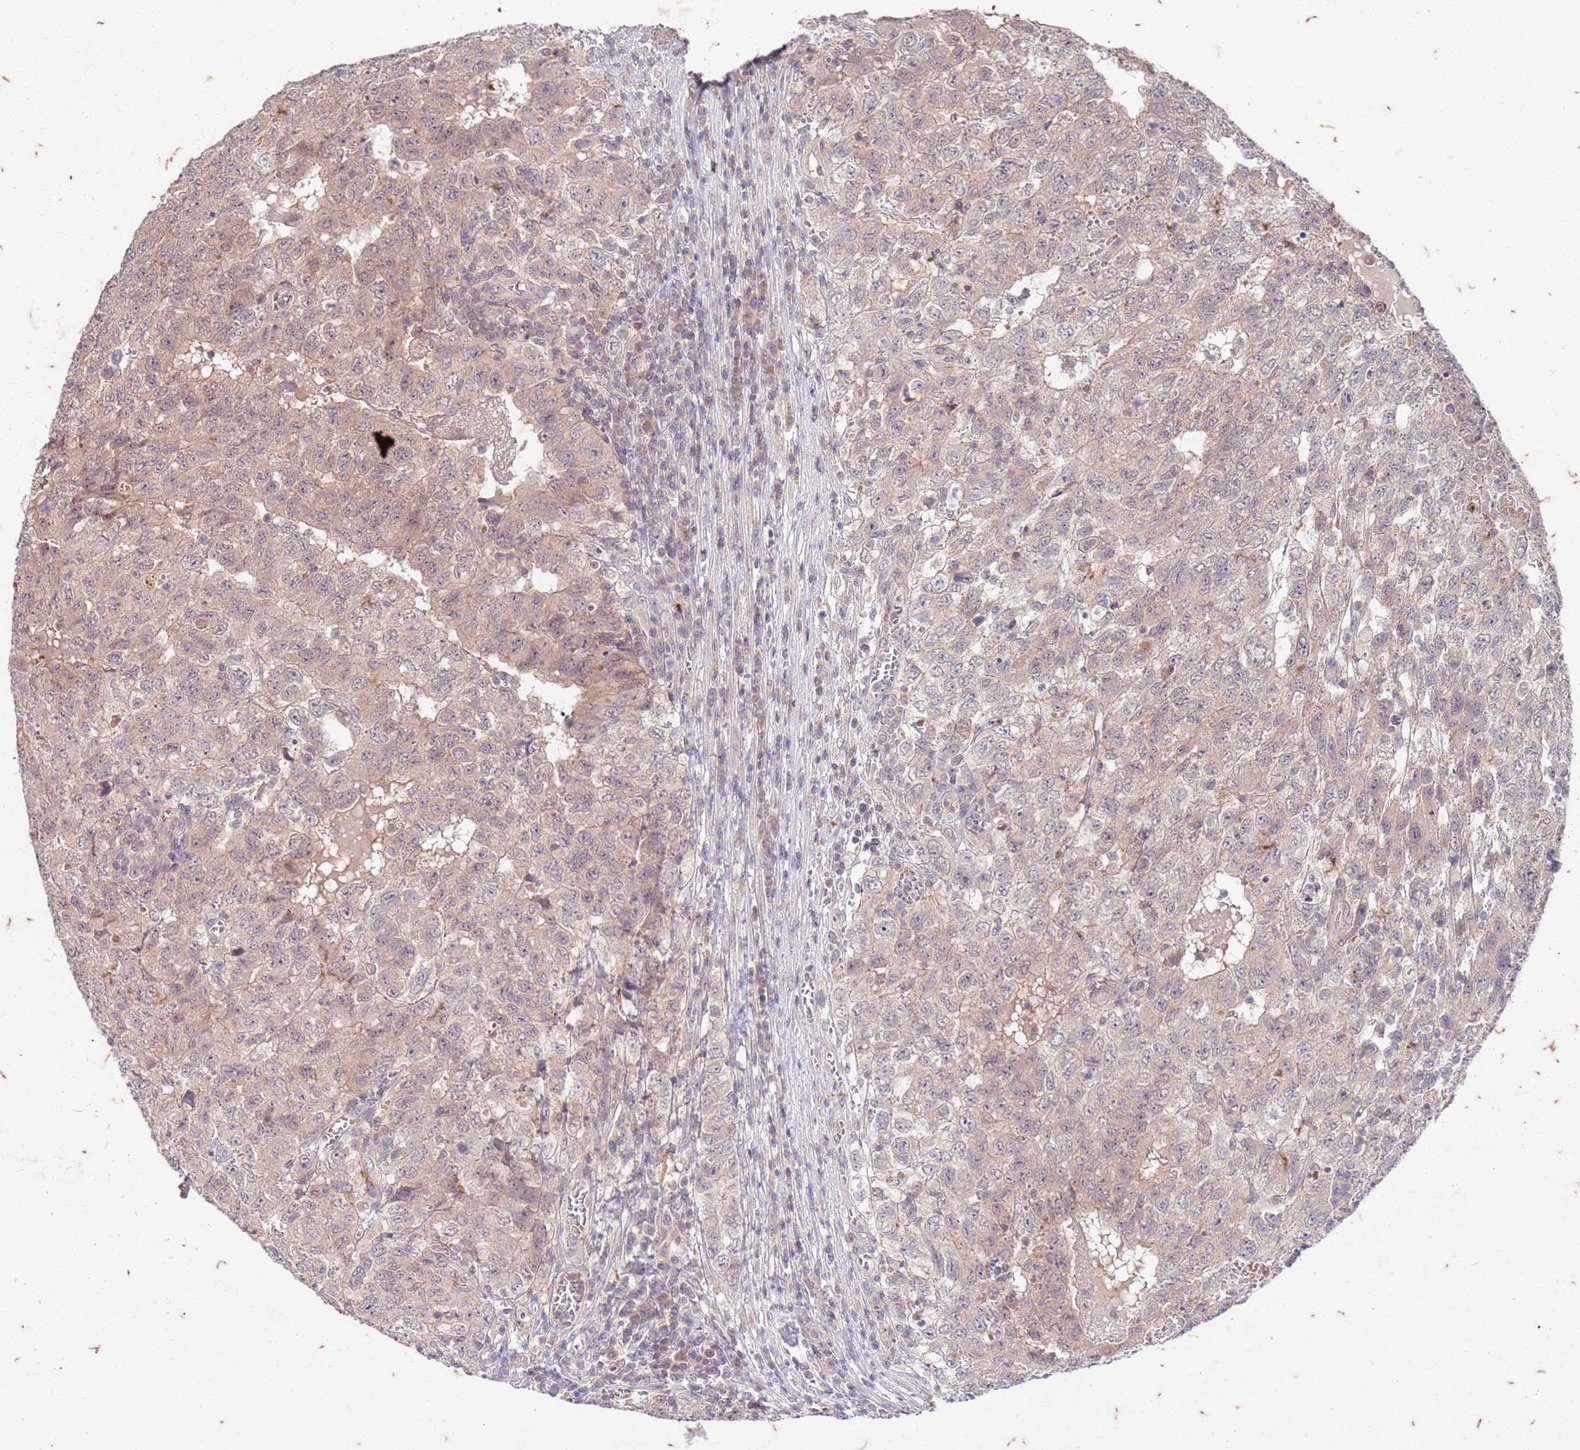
{"staining": {"intensity": "weak", "quantity": "25%-75%", "location": "cytoplasmic/membranous"}, "tissue": "testis cancer", "cell_type": "Tumor cells", "image_type": "cancer", "snomed": [{"axis": "morphology", "description": "Carcinoma, Embryonal, NOS"}, {"axis": "topography", "description": "Testis"}], "caption": "Testis cancer (embryonal carcinoma) stained with a protein marker exhibits weak staining in tumor cells.", "gene": "RAPGEF3", "patient": {"sex": "male", "age": 34}}